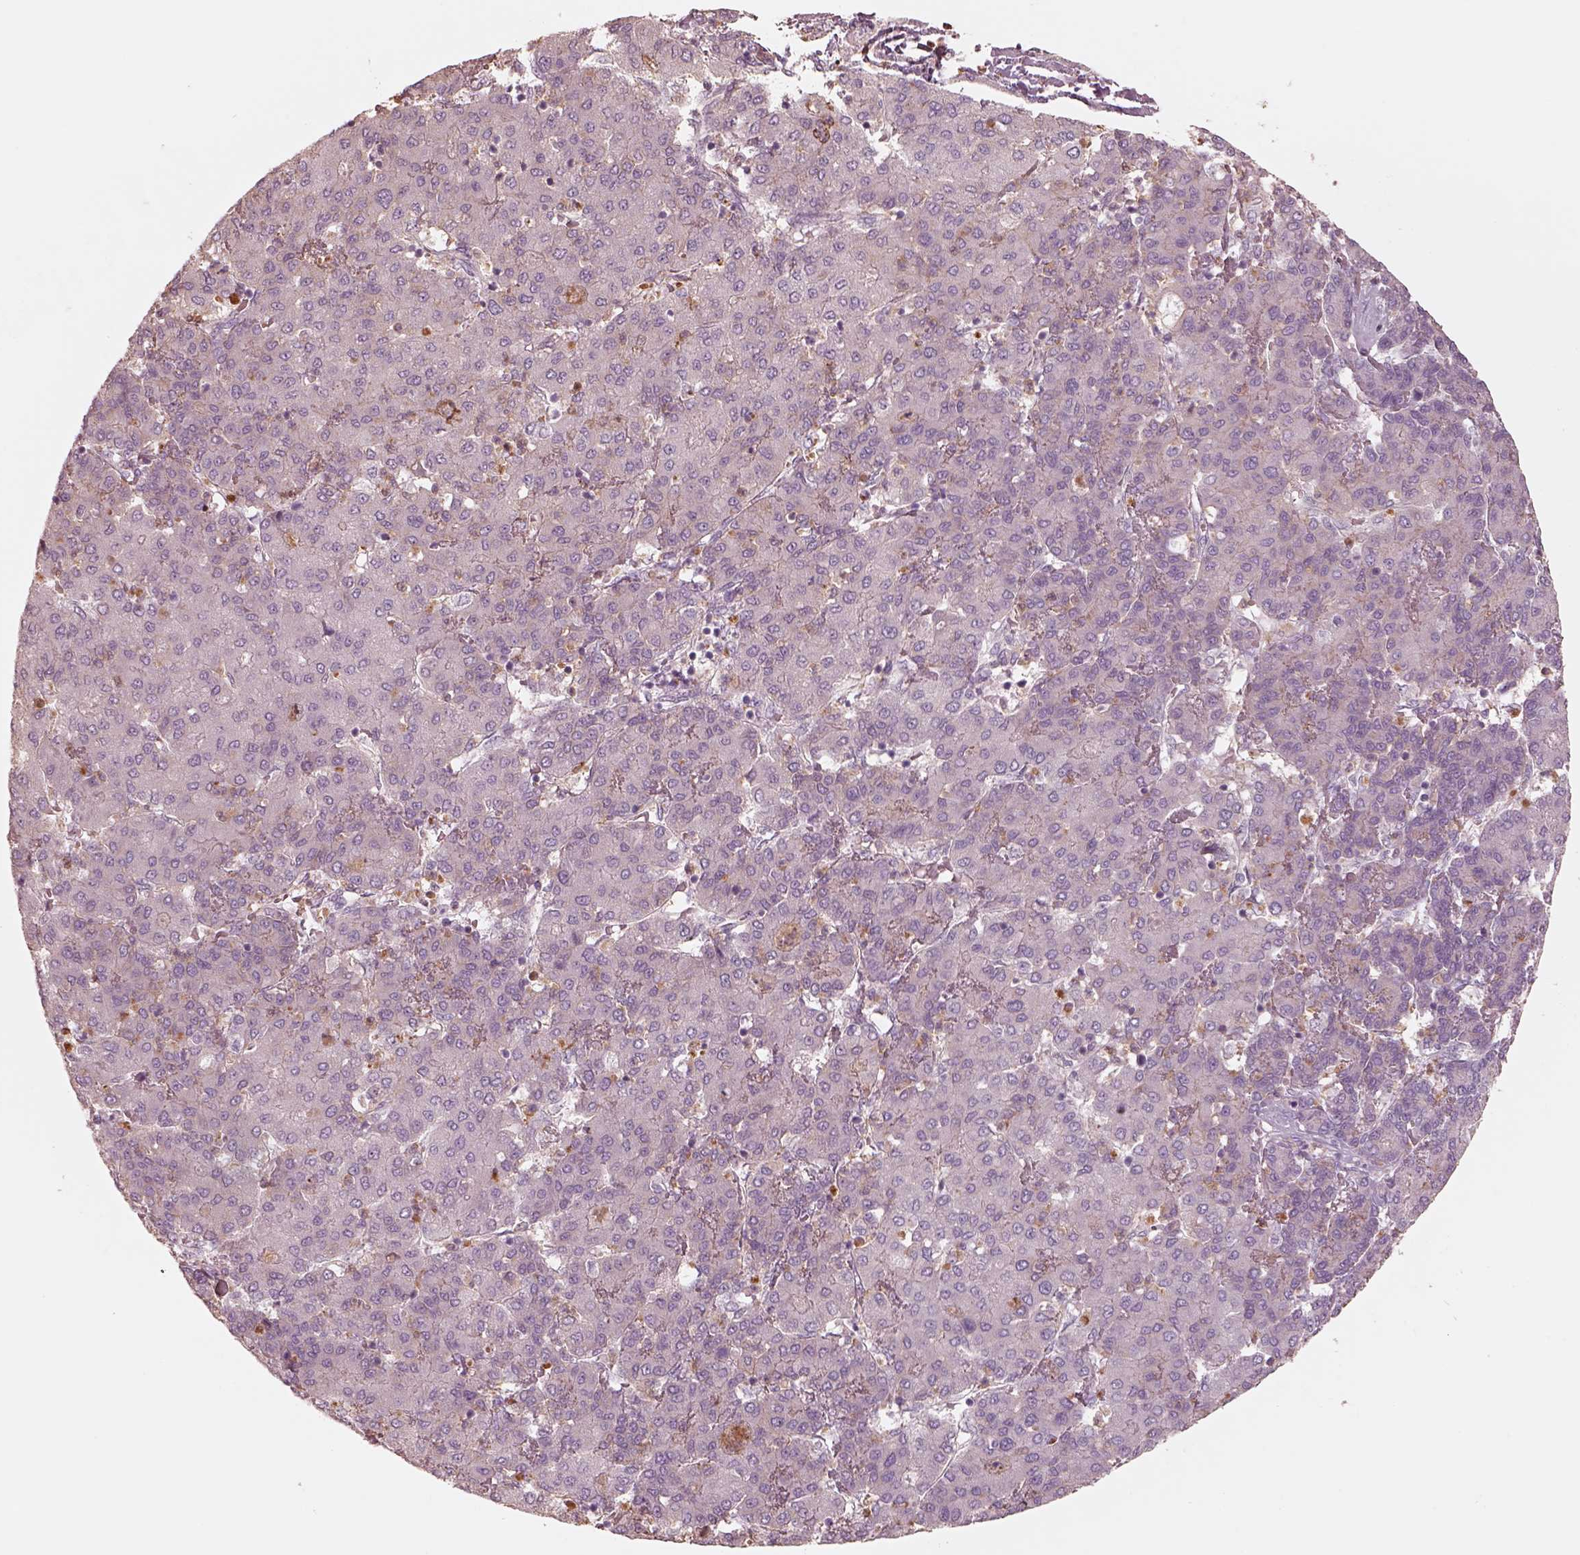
{"staining": {"intensity": "weak", "quantity": "25%-75%", "location": "cytoplasmic/membranous"}, "tissue": "liver cancer", "cell_type": "Tumor cells", "image_type": "cancer", "snomed": [{"axis": "morphology", "description": "Carcinoma, Hepatocellular, NOS"}, {"axis": "topography", "description": "Liver"}], "caption": "A brown stain labels weak cytoplasmic/membranous positivity of a protein in human liver cancer tumor cells. The staining was performed using DAB (3,3'-diaminobenzidine), with brown indicating positive protein expression. Nuclei are stained blue with hematoxylin.", "gene": "GPRIN1", "patient": {"sex": "male", "age": 65}}